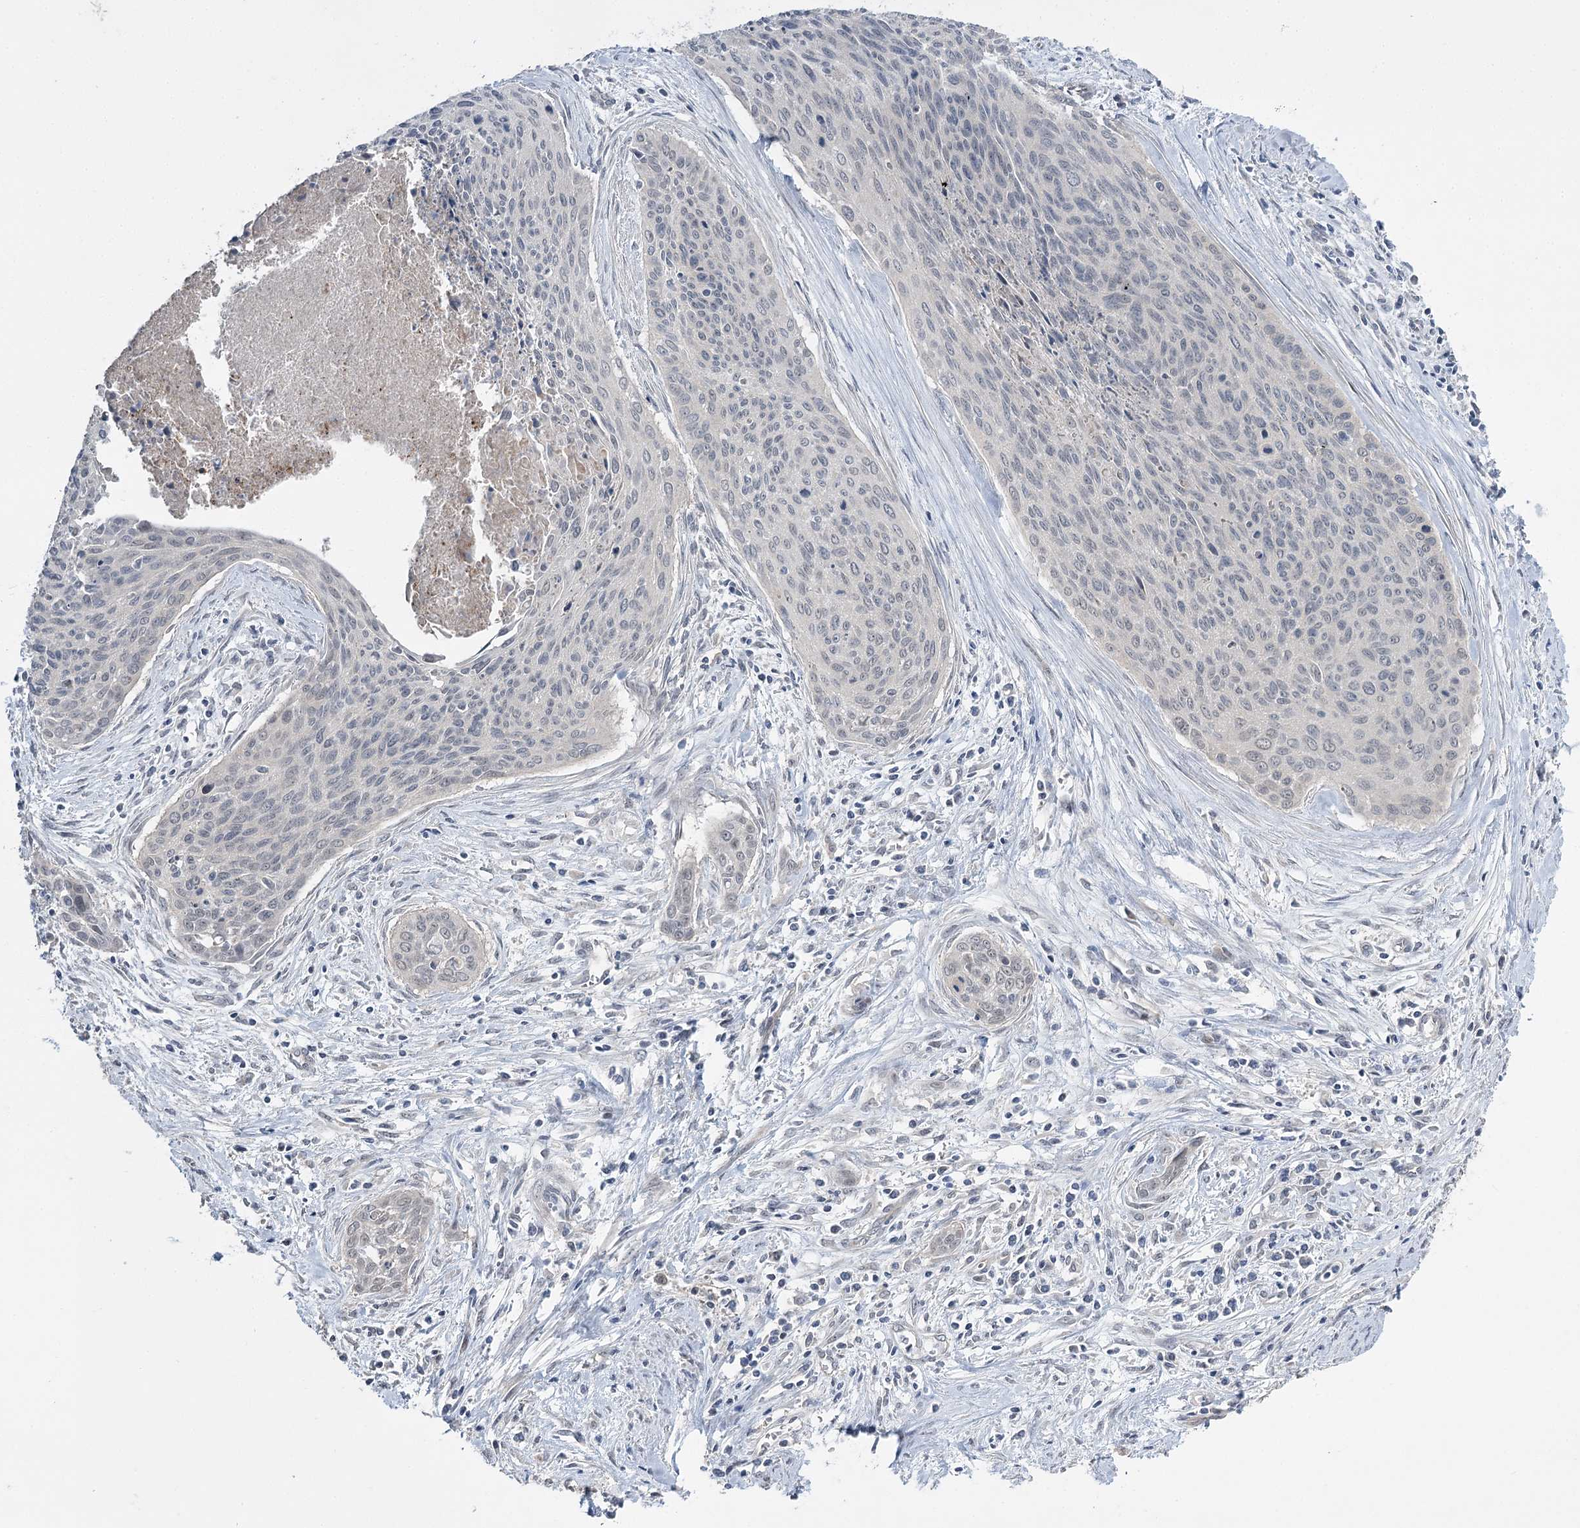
{"staining": {"intensity": "negative", "quantity": "none", "location": "none"}, "tissue": "cervical cancer", "cell_type": "Tumor cells", "image_type": "cancer", "snomed": [{"axis": "morphology", "description": "Squamous cell carcinoma, NOS"}, {"axis": "topography", "description": "Cervix"}], "caption": "High power microscopy photomicrograph of an immunohistochemistry photomicrograph of cervical cancer, revealing no significant staining in tumor cells.", "gene": "PHYHIPL", "patient": {"sex": "female", "age": 55}}